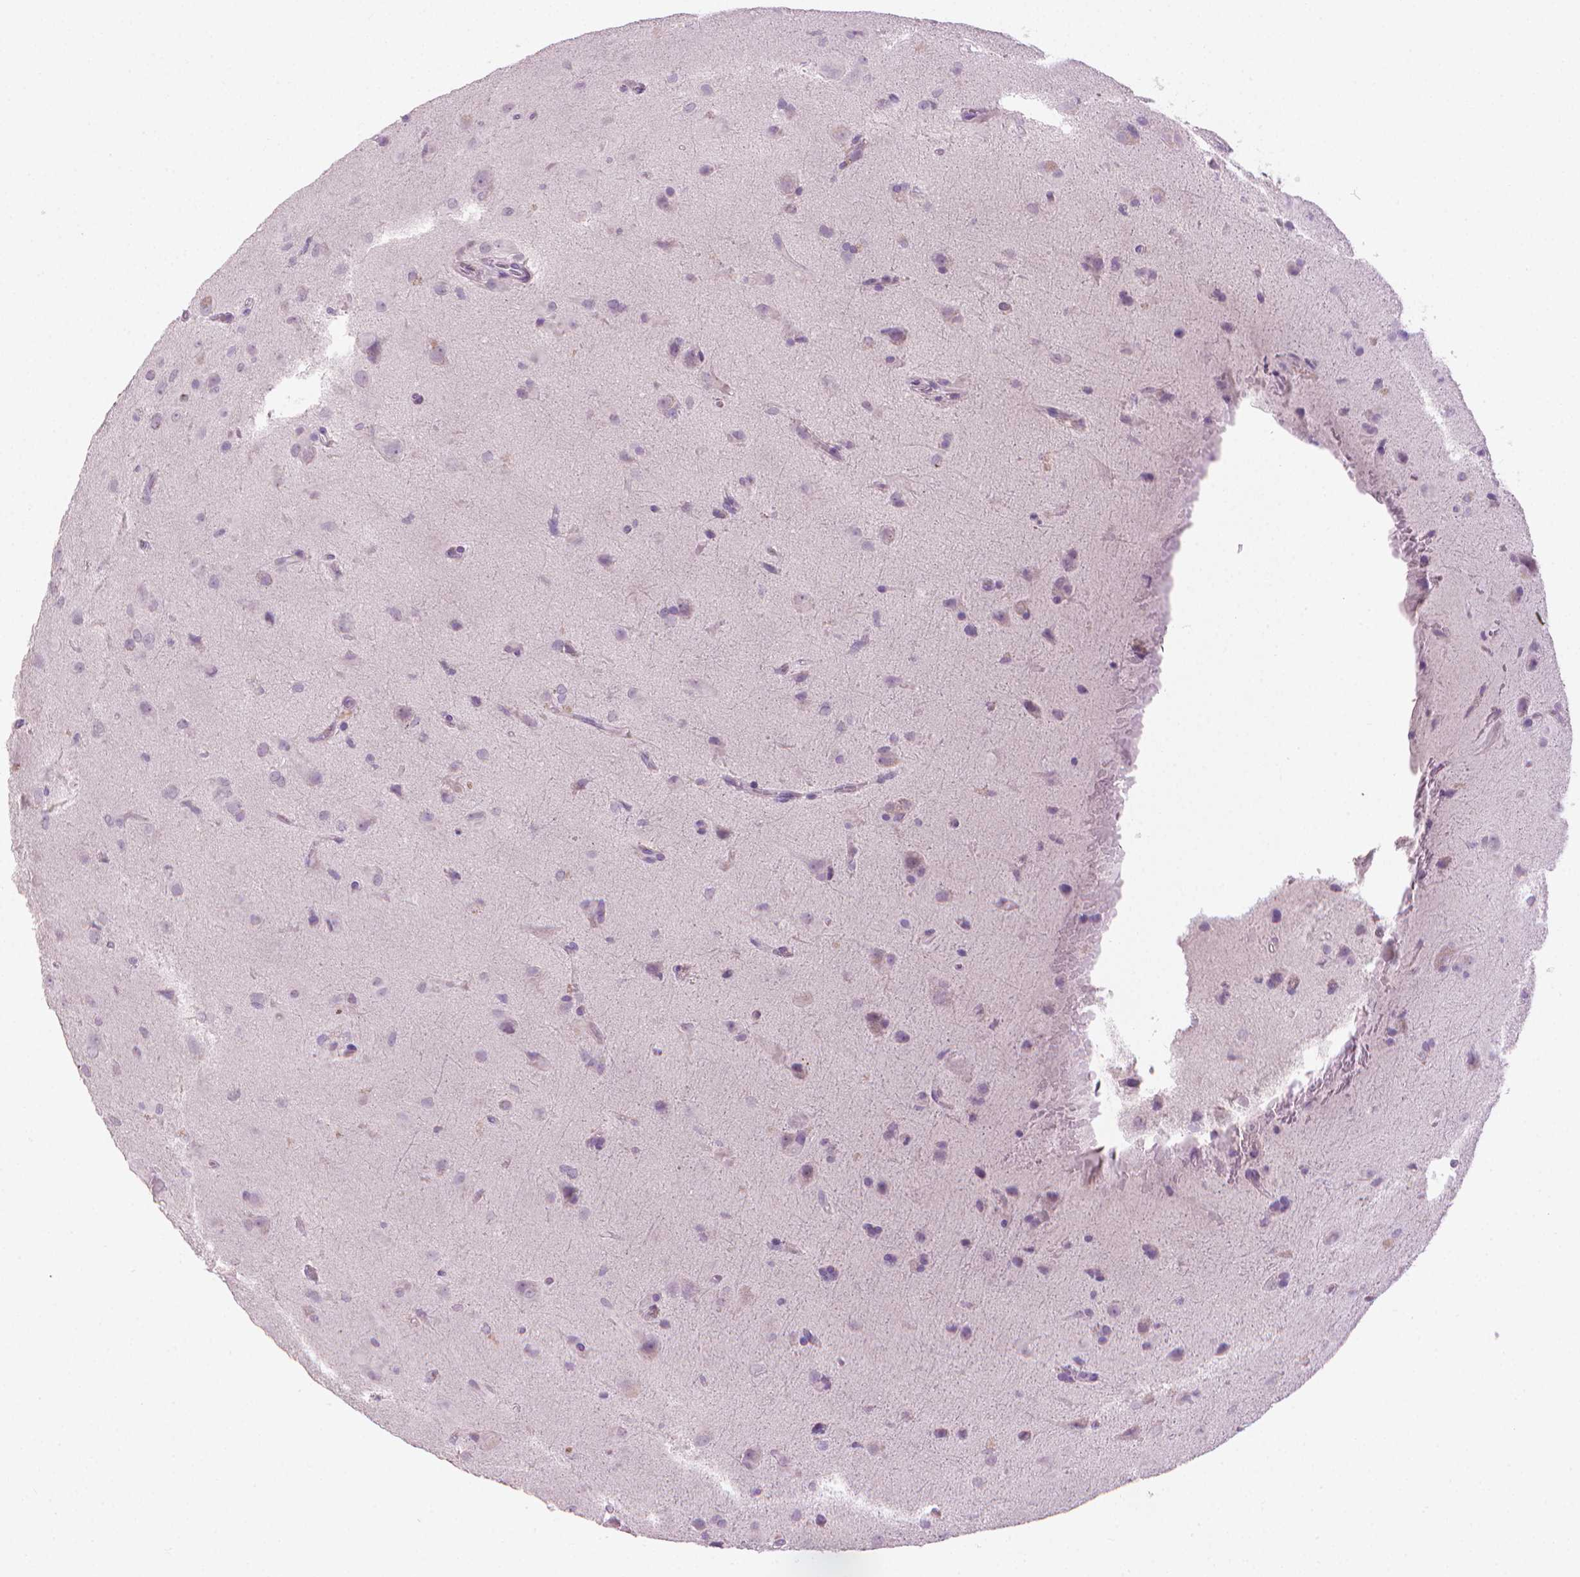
{"staining": {"intensity": "negative", "quantity": "none", "location": "none"}, "tissue": "glioma", "cell_type": "Tumor cells", "image_type": "cancer", "snomed": [{"axis": "morphology", "description": "Glioma, malignant, Low grade"}, {"axis": "topography", "description": "Brain"}], "caption": "Immunohistochemistry image of neoplastic tissue: glioma stained with DAB (3,3'-diaminobenzidine) reveals no significant protein expression in tumor cells.", "gene": "MLANA", "patient": {"sex": "male", "age": 58}}